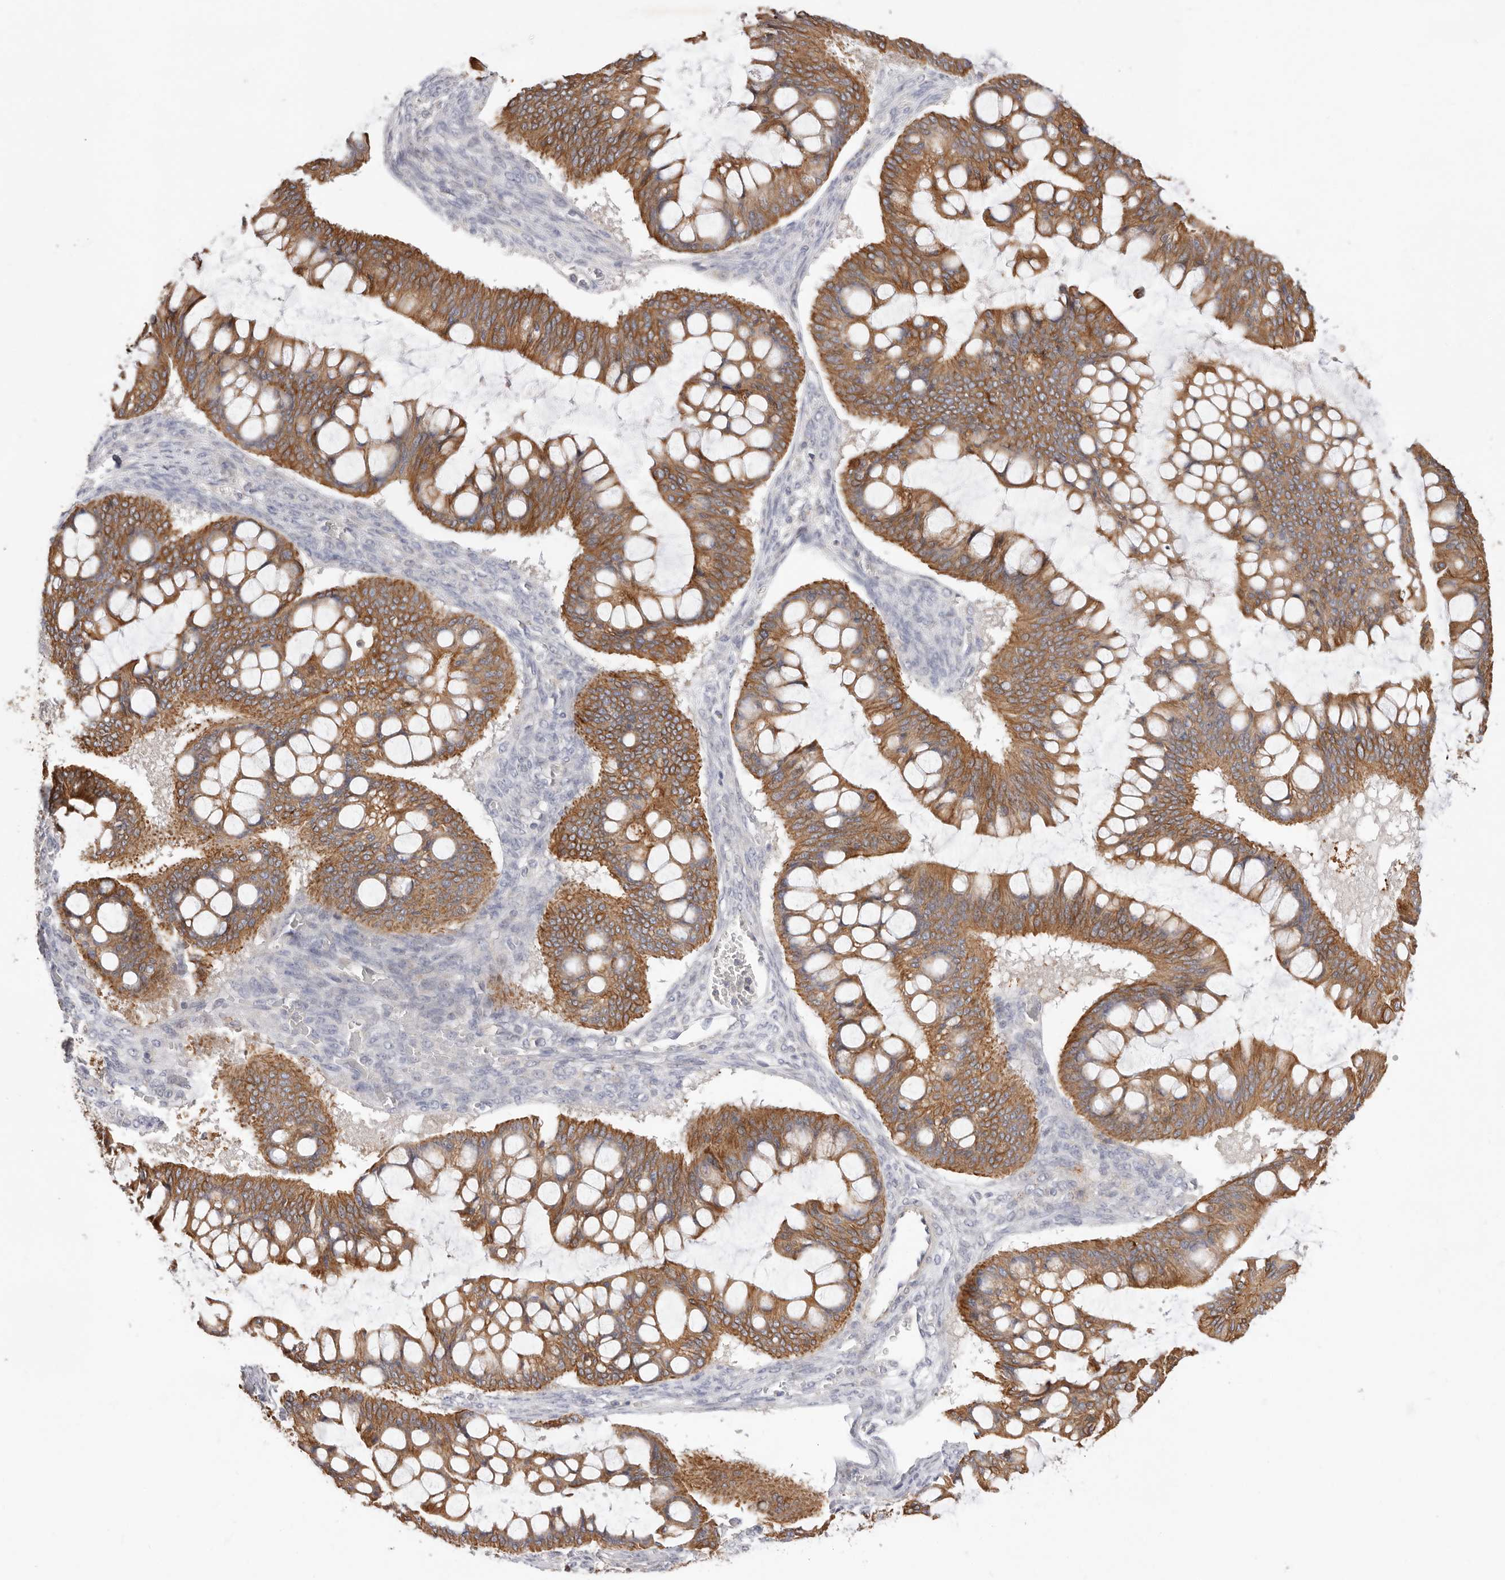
{"staining": {"intensity": "moderate", "quantity": ">75%", "location": "cytoplasmic/membranous"}, "tissue": "ovarian cancer", "cell_type": "Tumor cells", "image_type": "cancer", "snomed": [{"axis": "morphology", "description": "Cystadenocarcinoma, mucinous, NOS"}, {"axis": "topography", "description": "Ovary"}], "caption": "High-power microscopy captured an IHC image of ovarian mucinous cystadenocarcinoma, revealing moderate cytoplasmic/membranous staining in approximately >75% of tumor cells. (Stains: DAB (3,3'-diaminobenzidine) in brown, nuclei in blue, Microscopy: brightfield microscopy at high magnification).", "gene": "USH1C", "patient": {"sex": "female", "age": 73}}